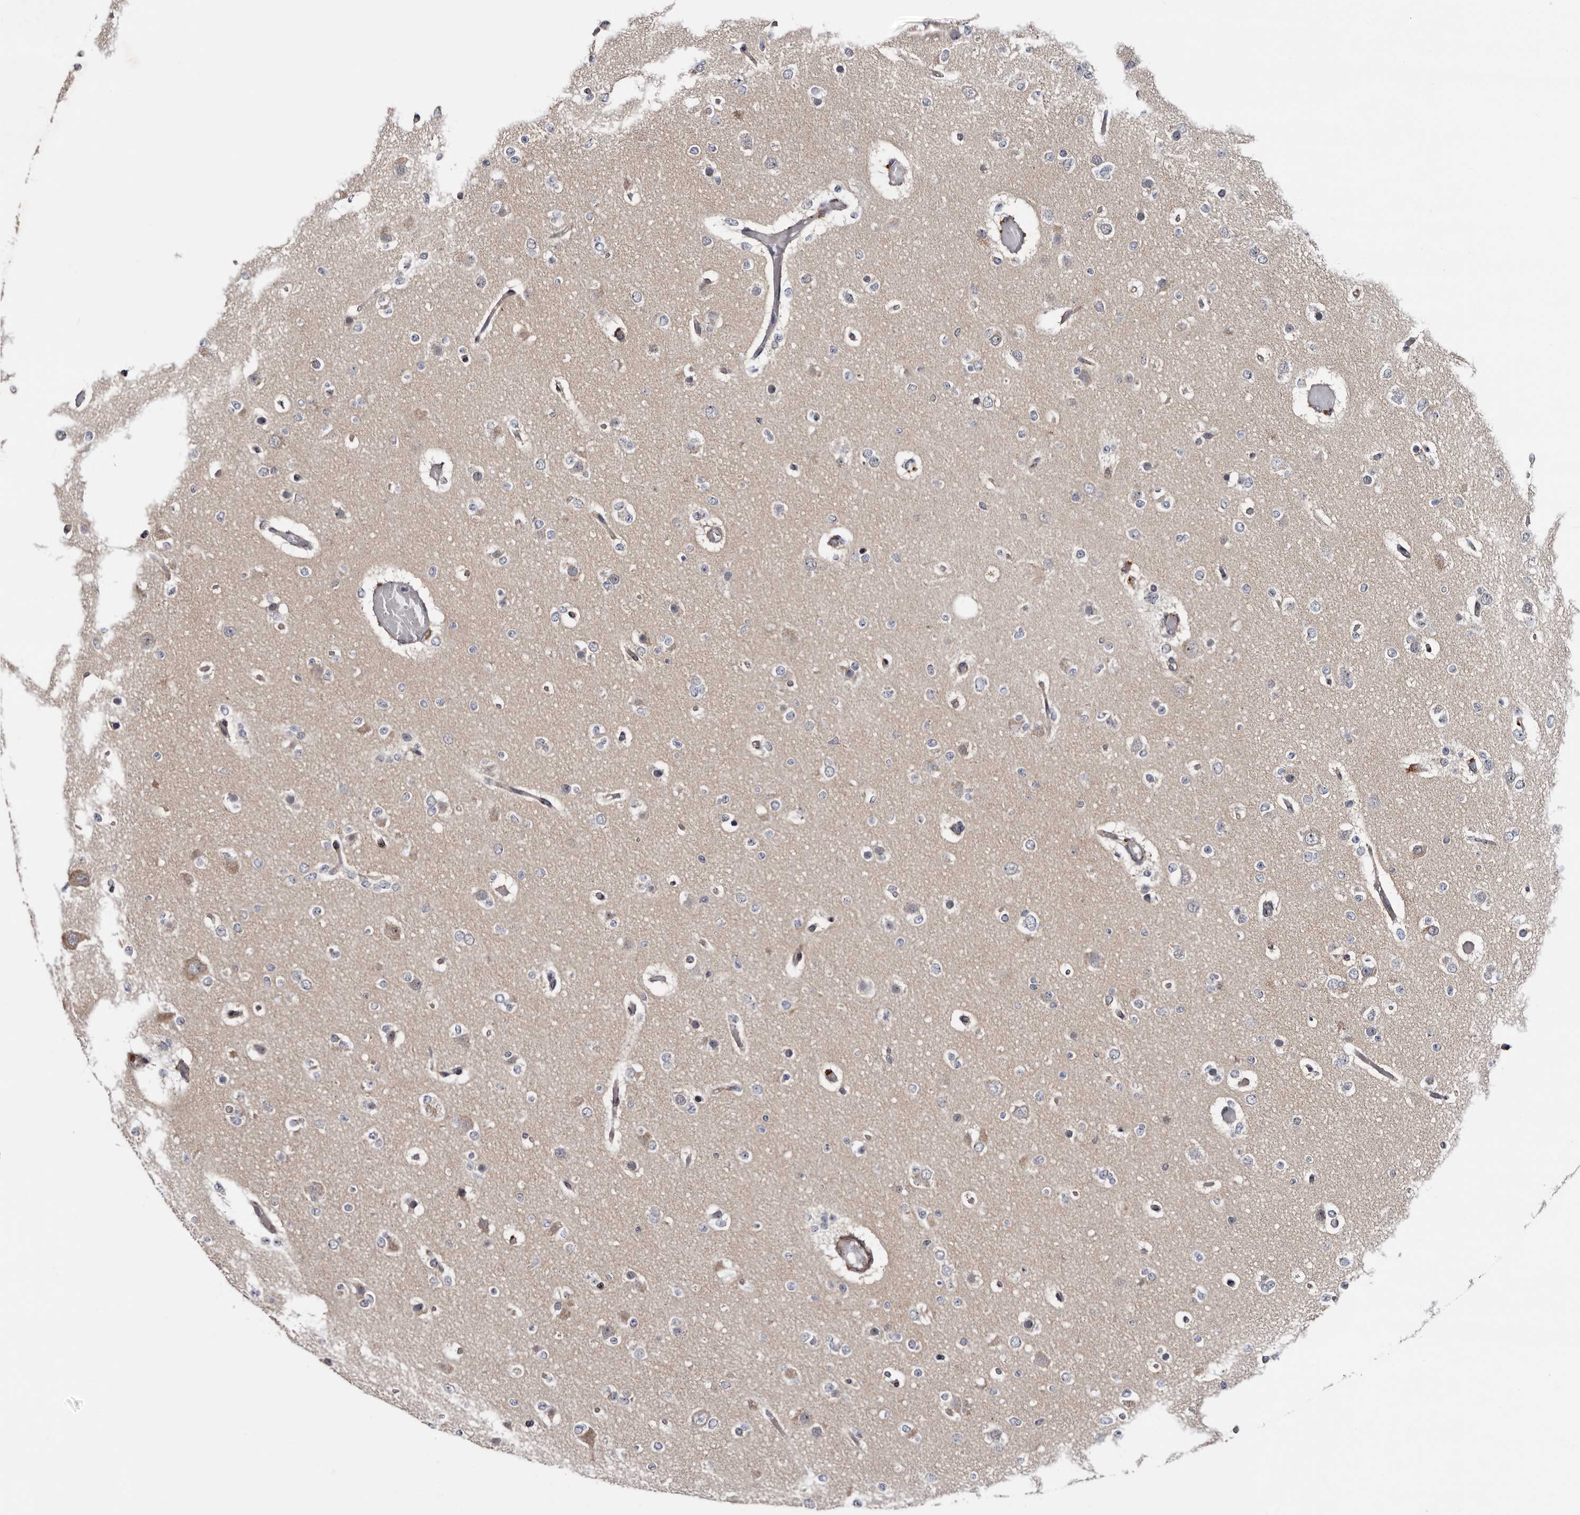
{"staining": {"intensity": "negative", "quantity": "none", "location": "none"}, "tissue": "glioma", "cell_type": "Tumor cells", "image_type": "cancer", "snomed": [{"axis": "morphology", "description": "Glioma, malignant, Low grade"}, {"axis": "topography", "description": "Brain"}], "caption": "An image of human malignant glioma (low-grade) is negative for staining in tumor cells. (Brightfield microscopy of DAB IHC at high magnification).", "gene": "ARMCX2", "patient": {"sex": "female", "age": 22}}